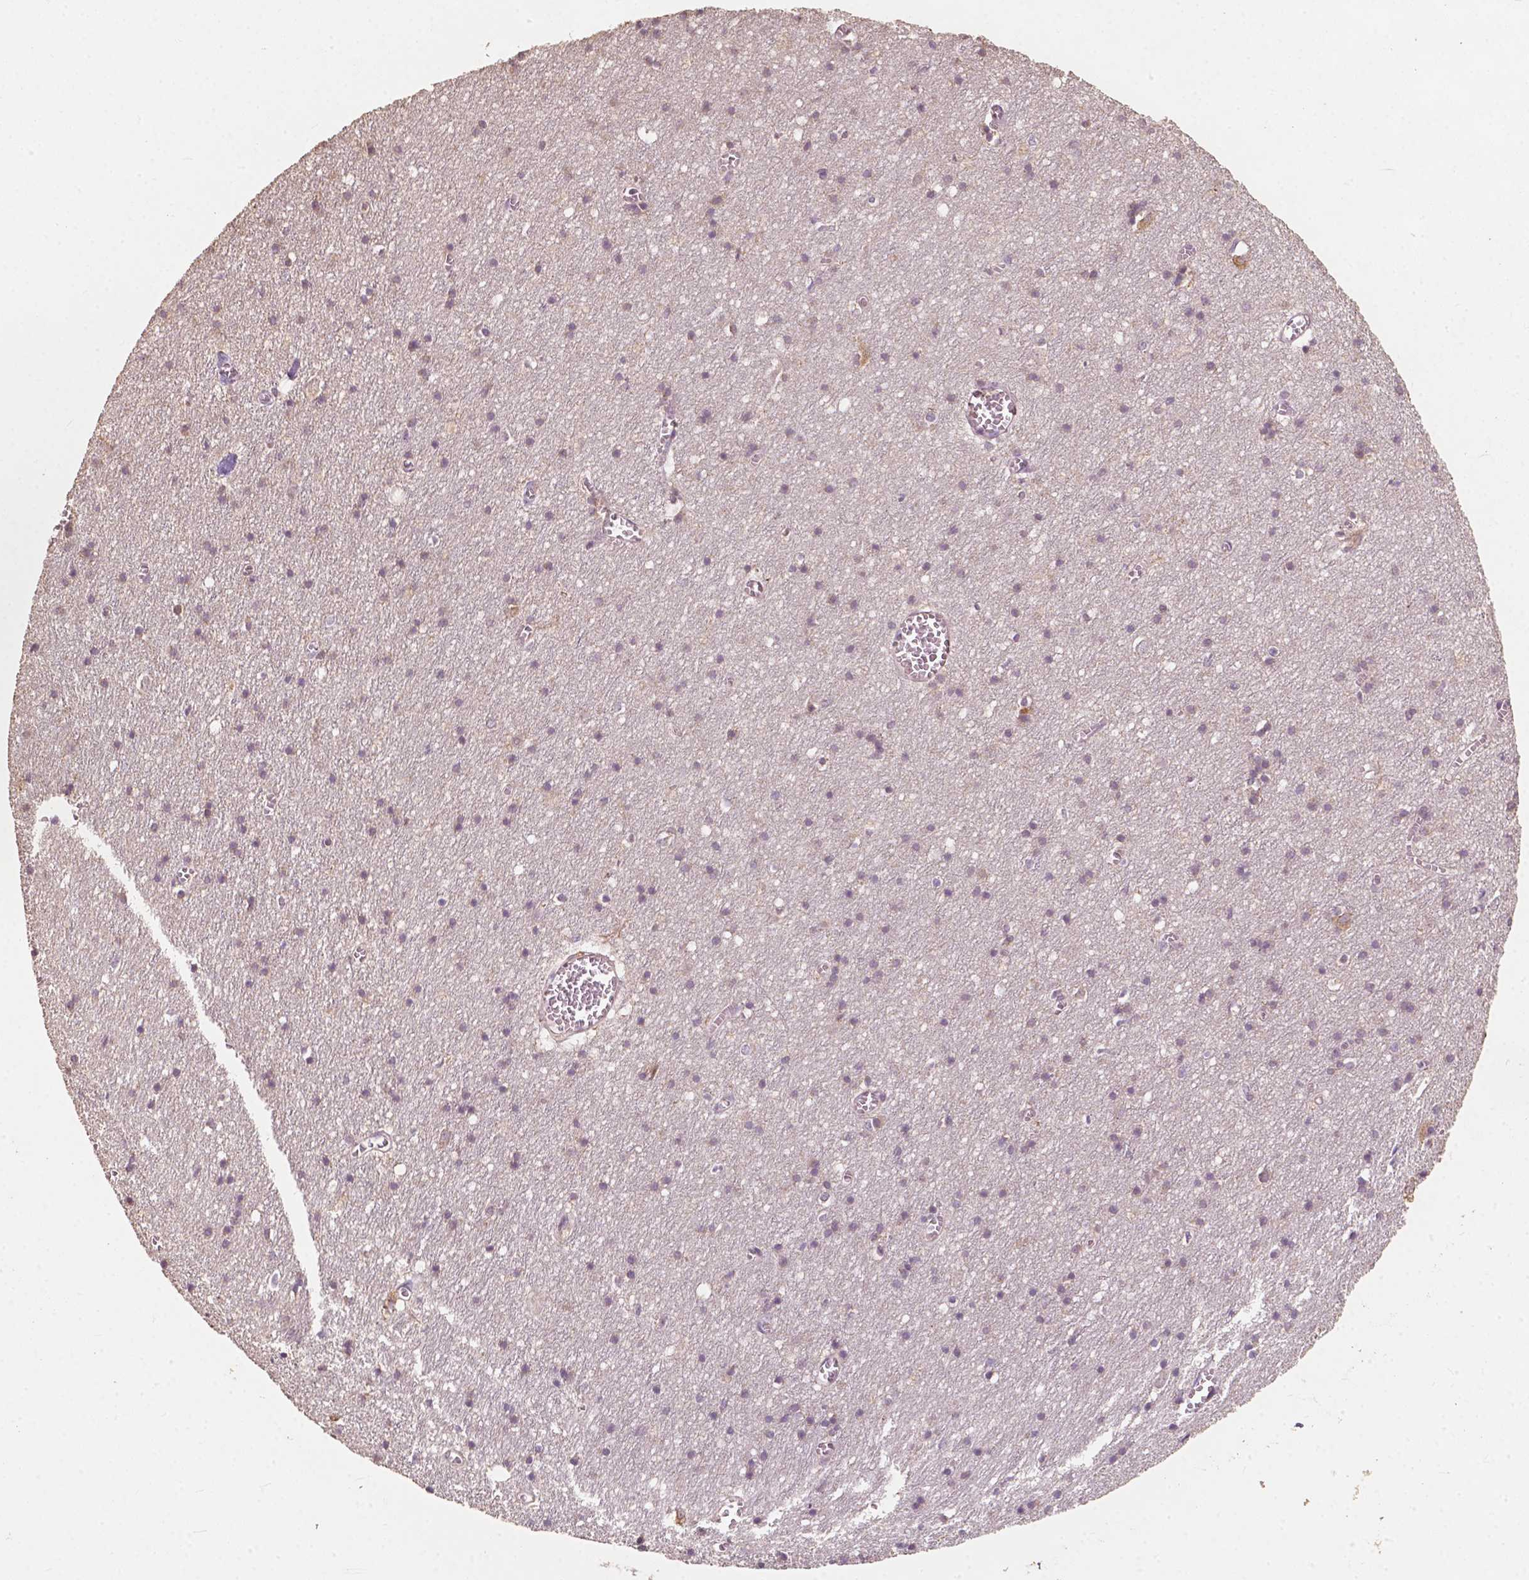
{"staining": {"intensity": "moderate", "quantity": "<25%", "location": "cytoplasmic/membranous"}, "tissue": "cerebral cortex", "cell_type": "Endothelial cells", "image_type": "normal", "snomed": [{"axis": "morphology", "description": "Normal tissue, NOS"}, {"axis": "topography", "description": "Cerebral cortex"}], "caption": "The histopathology image reveals a brown stain indicating the presence of a protein in the cytoplasmic/membranous of endothelial cells in cerebral cortex. The staining is performed using DAB brown chromogen to label protein expression. The nuclei are counter-stained blue using hematoxylin.", "gene": "G3BP1", "patient": {"sex": "male", "age": 70}}